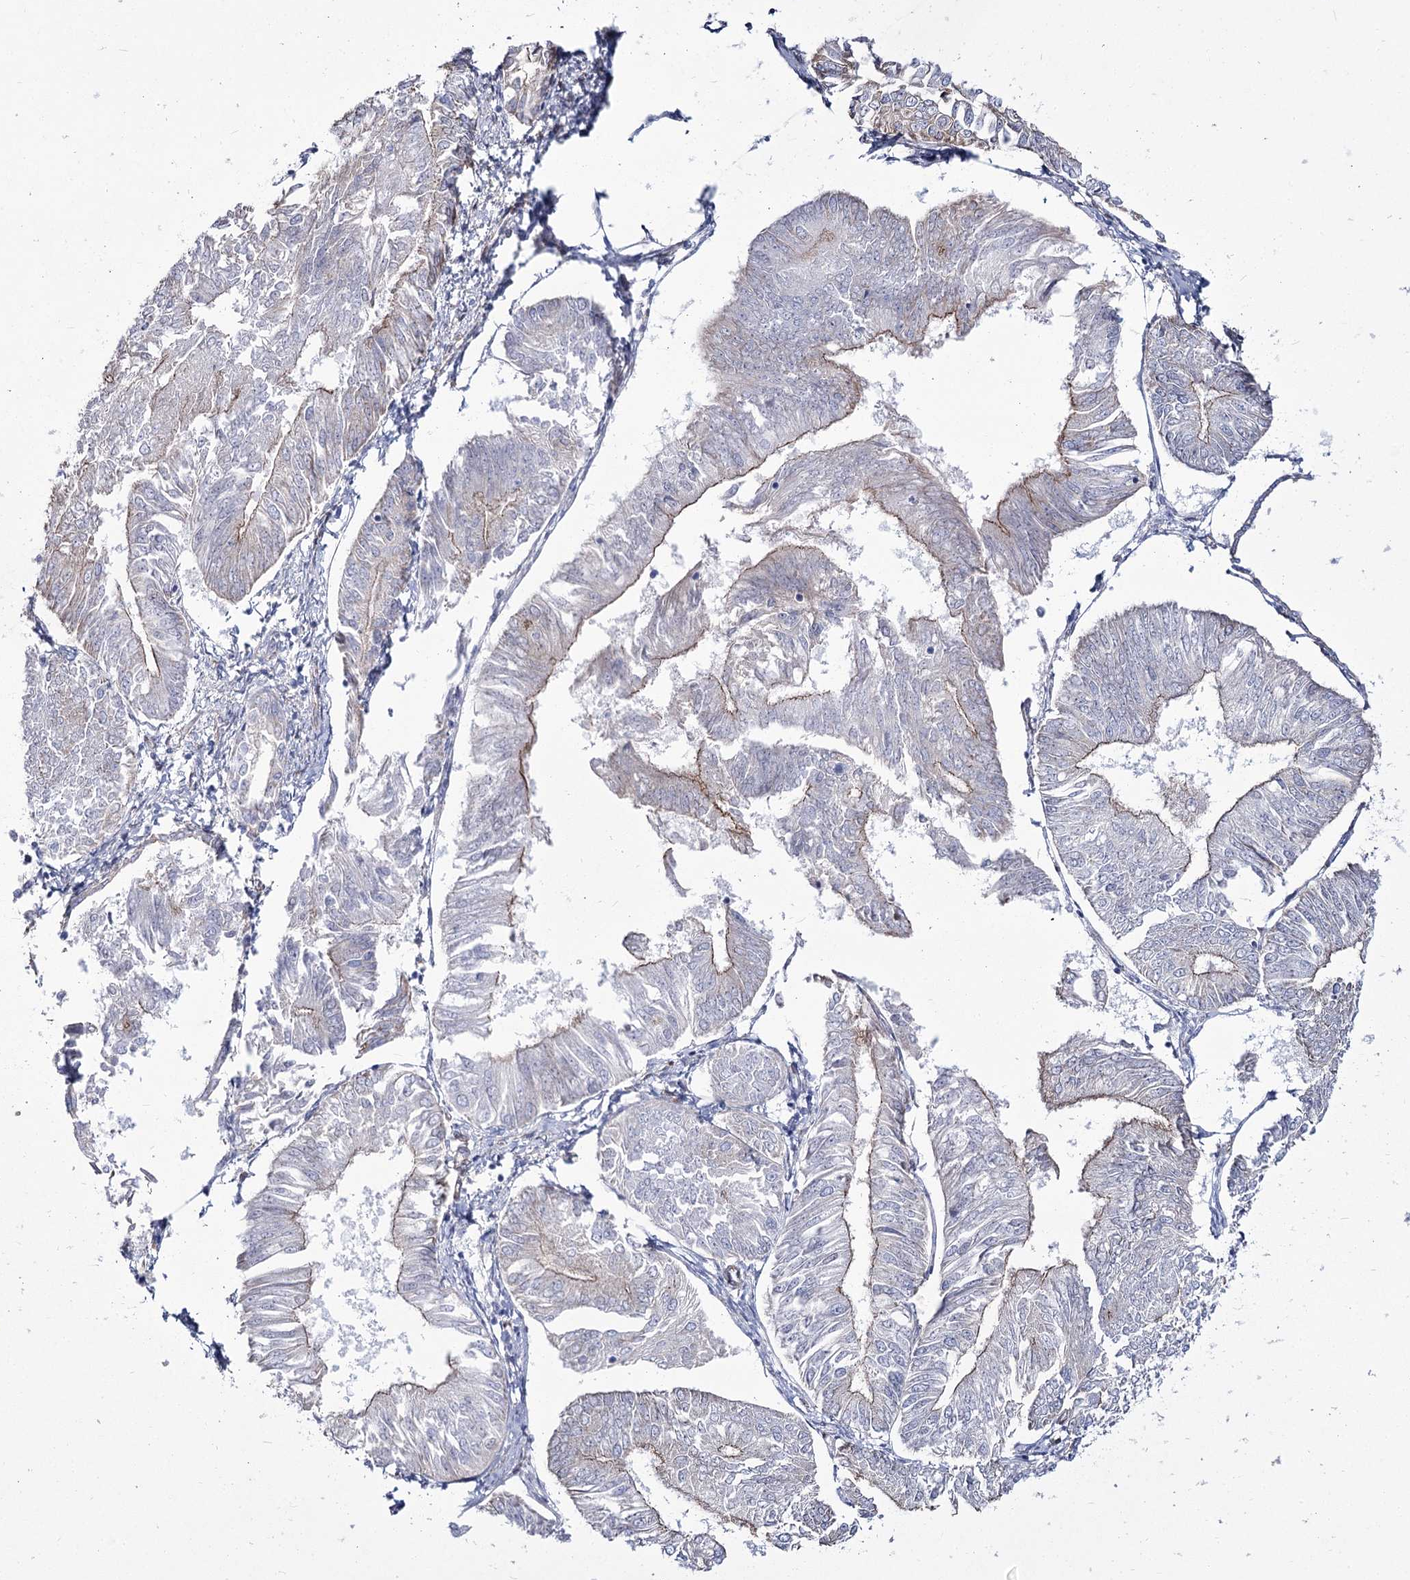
{"staining": {"intensity": "moderate", "quantity": "25%-75%", "location": "cytoplasmic/membranous"}, "tissue": "endometrial cancer", "cell_type": "Tumor cells", "image_type": "cancer", "snomed": [{"axis": "morphology", "description": "Adenocarcinoma, NOS"}, {"axis": "topography", "description": "Endometrium"}], "caption": "Immunohistochemical staining of human adenocarcinoma (endometrial) displays medium levels of moderate cytoplasmic/membranous protein staining in approximately 25%-75% of tumor cells. (IHC, brightfield microscopy, high magnification).", "gene": "ME3", "patient": {"sex": "female", "age": 58}}